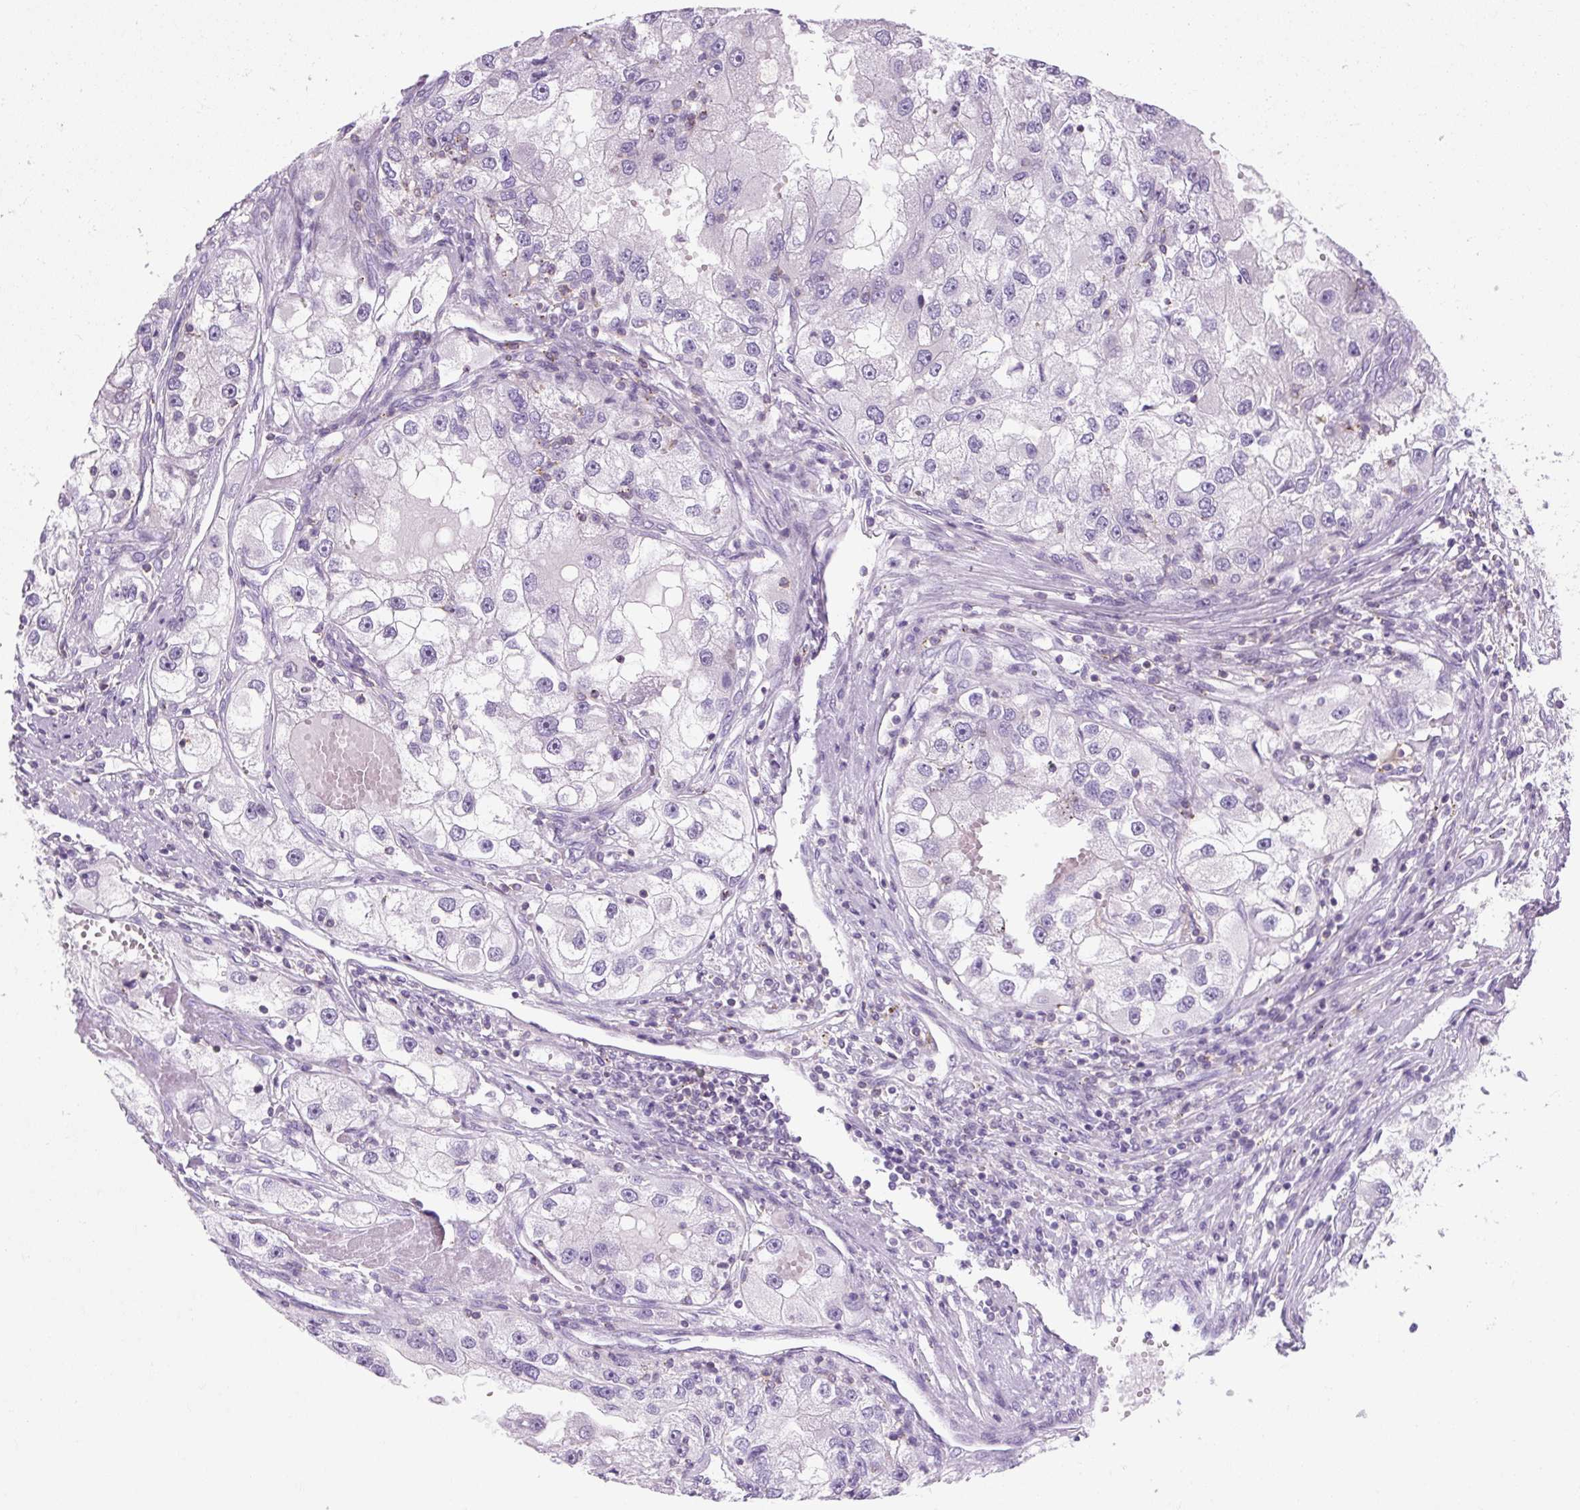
{"staining": {"intensity": "negative", "quantity": "none", "location": "none"}, "tissue": "renal cancer", "cell_type": "Tumor cells", "image_type": "cancer", "snomed": [{"axis": "morphology", "description": "Adenocarcinoma, NOS"}, {"axis": "topography", "description": "Kidney"}], "caption": "High power microscopy micrograph of an IHC histopathology image of renal cancer (adenocarcinoma), revealing no significant positivity in tumor cells.", "gene": "TIGD2", "patient": {"sex": "male", "age": 63}}